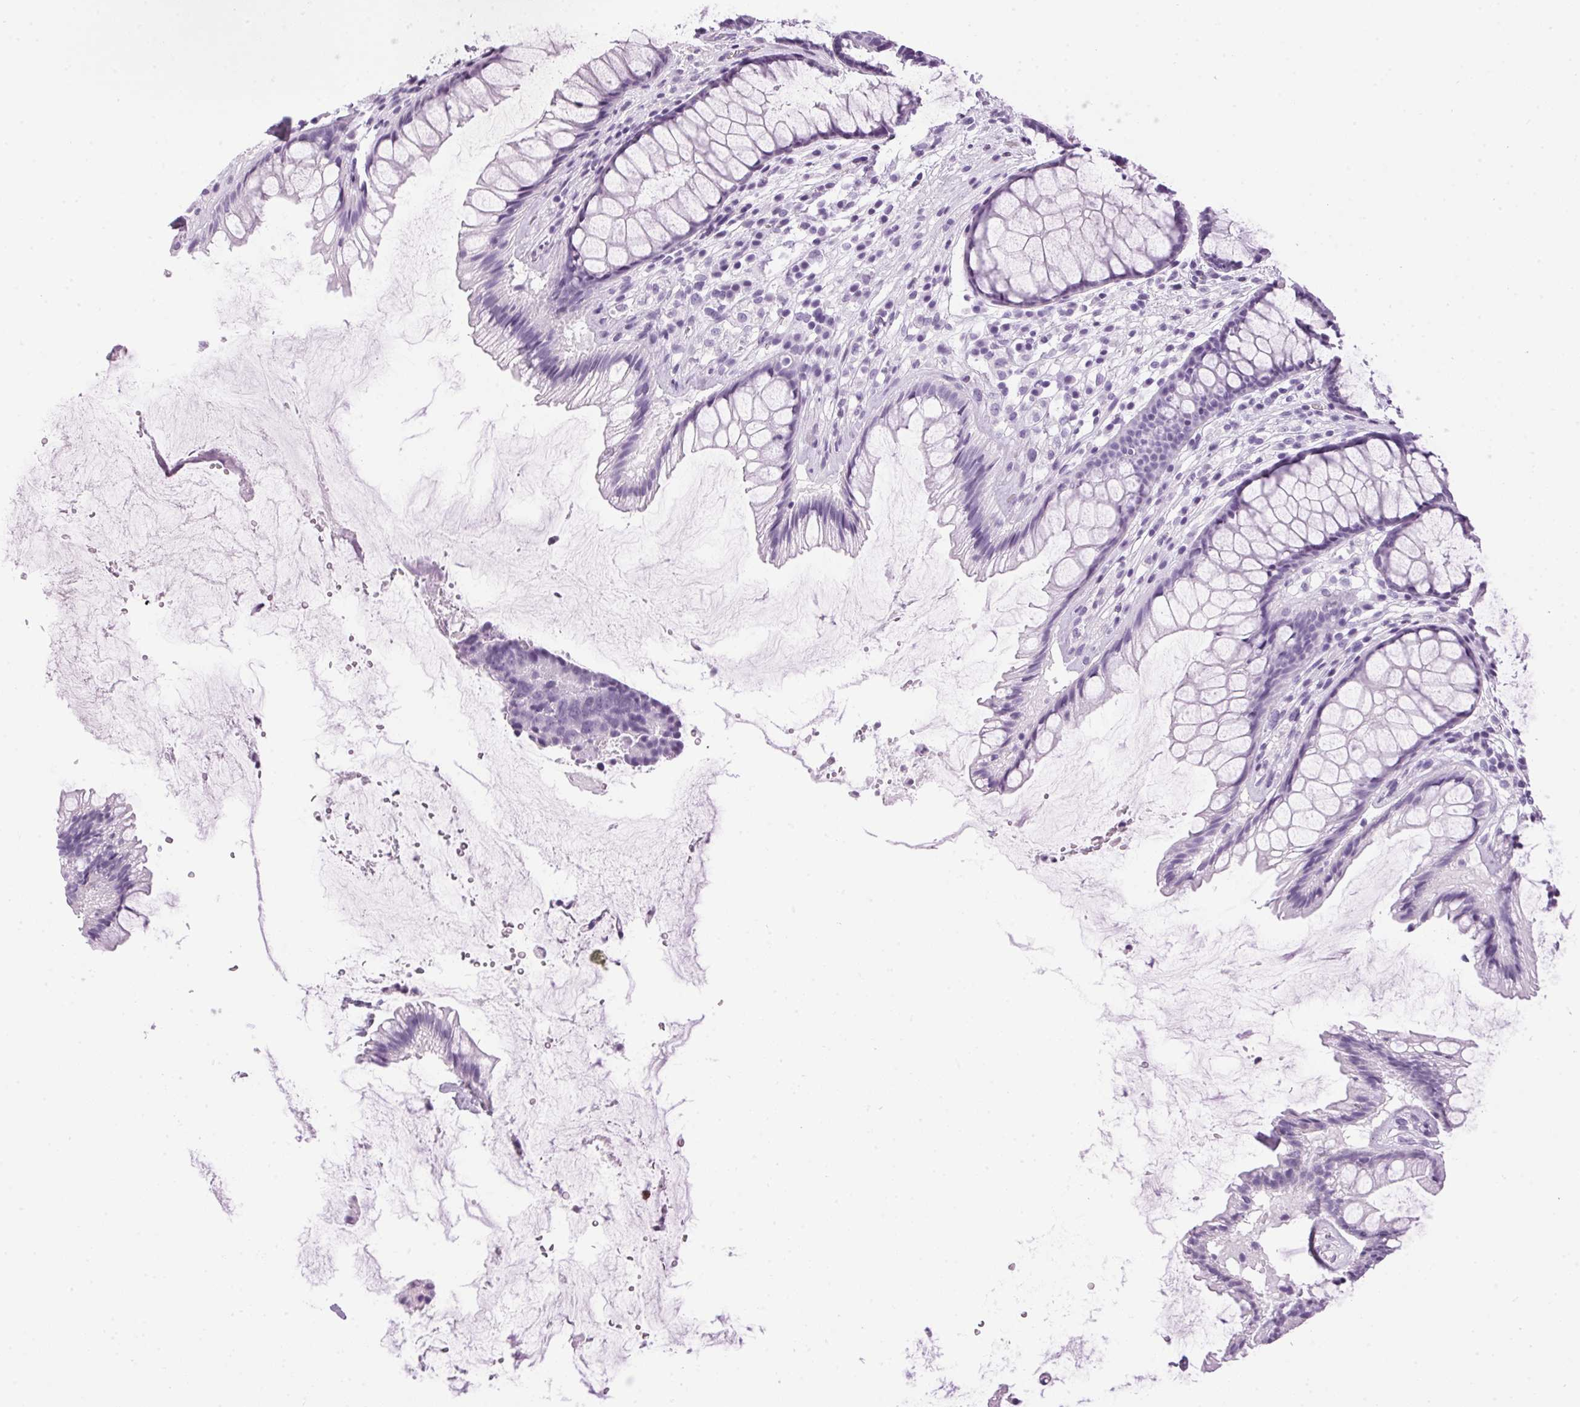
{"staining": {"intensity": "negative", "quantity": "none", "location": "none"}, "tissue": "rectum", "cell_type": "Glandular cells", "image_type": "normal", "snomed": [{"axis": "morphology", "description": "Normal tissue, NOS"}, {"axis": "topography", "description": "Rectum"}], "caption": "Rectum was stained to show a protein in brown. There is no significant staining in glandular cells. (DAB immunohistochemistry (IHC) visualized using brightfield microscopy, high magnification).", "gene": "SP7", "patient": {"sex": "male", "age": 72}}